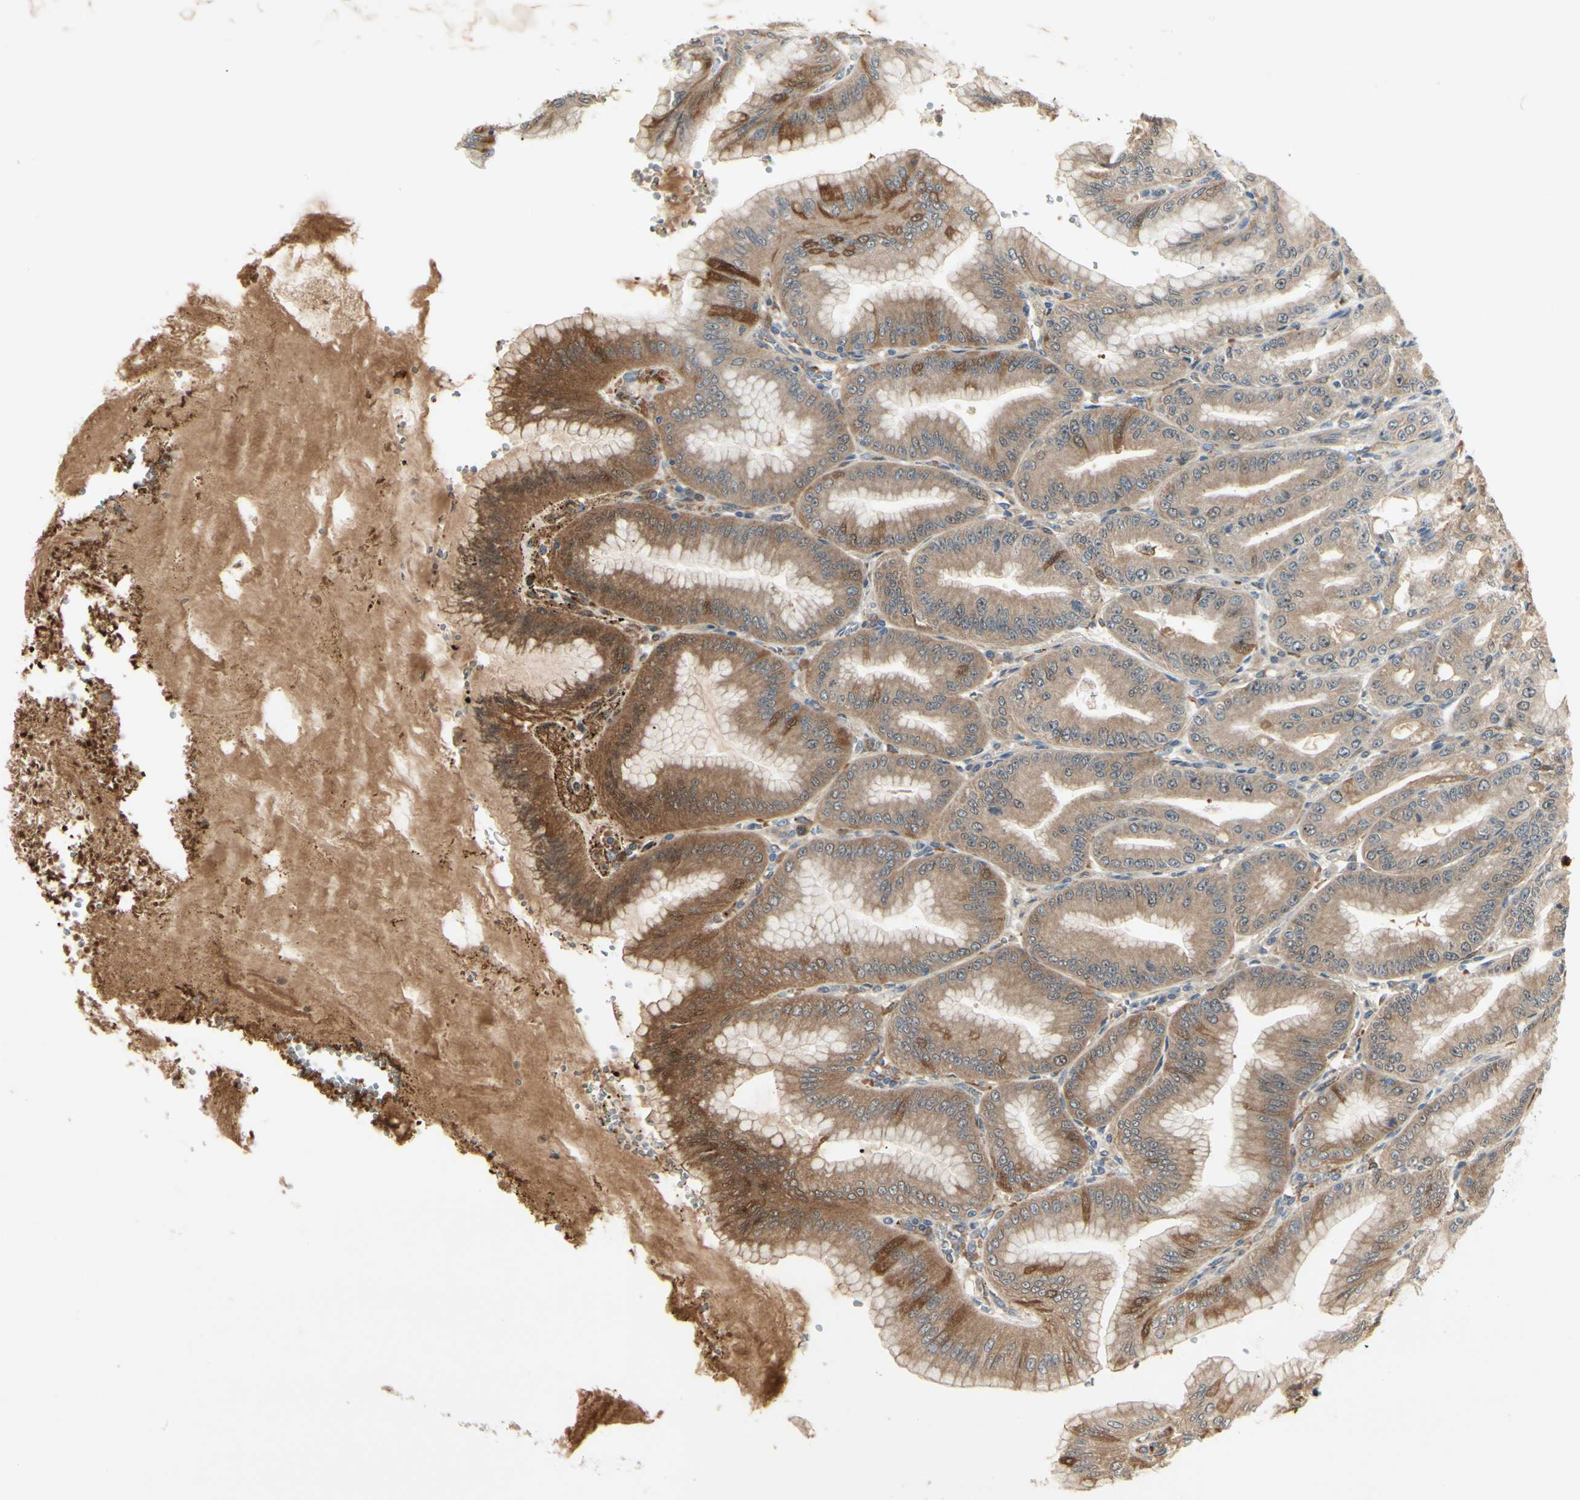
{"staining": {"intensity": "moderate", "quantity": ">75%", "location": "cytoplasmic/membranous"}, "tissue": "stomach", "cell_type": "Glandular cells", "image_type": "normal", "snomed": [{"axis": "morphology", "description": "Normal tissue, NOS"}, {"axis": "topography", "description": "Stomach, lower"}], "caption": "Glandular cells reveal medium levels of moderate cytoplasmic/membranous staining in approximately >75% of cells in unremarkable stomach. The staining was performed using DAB, with brown indicating positive protein expression. Nuclei are stained blue with hematoxylin.", "gene": "RNF14", "patient": {"sex": "male", "age": 71}}